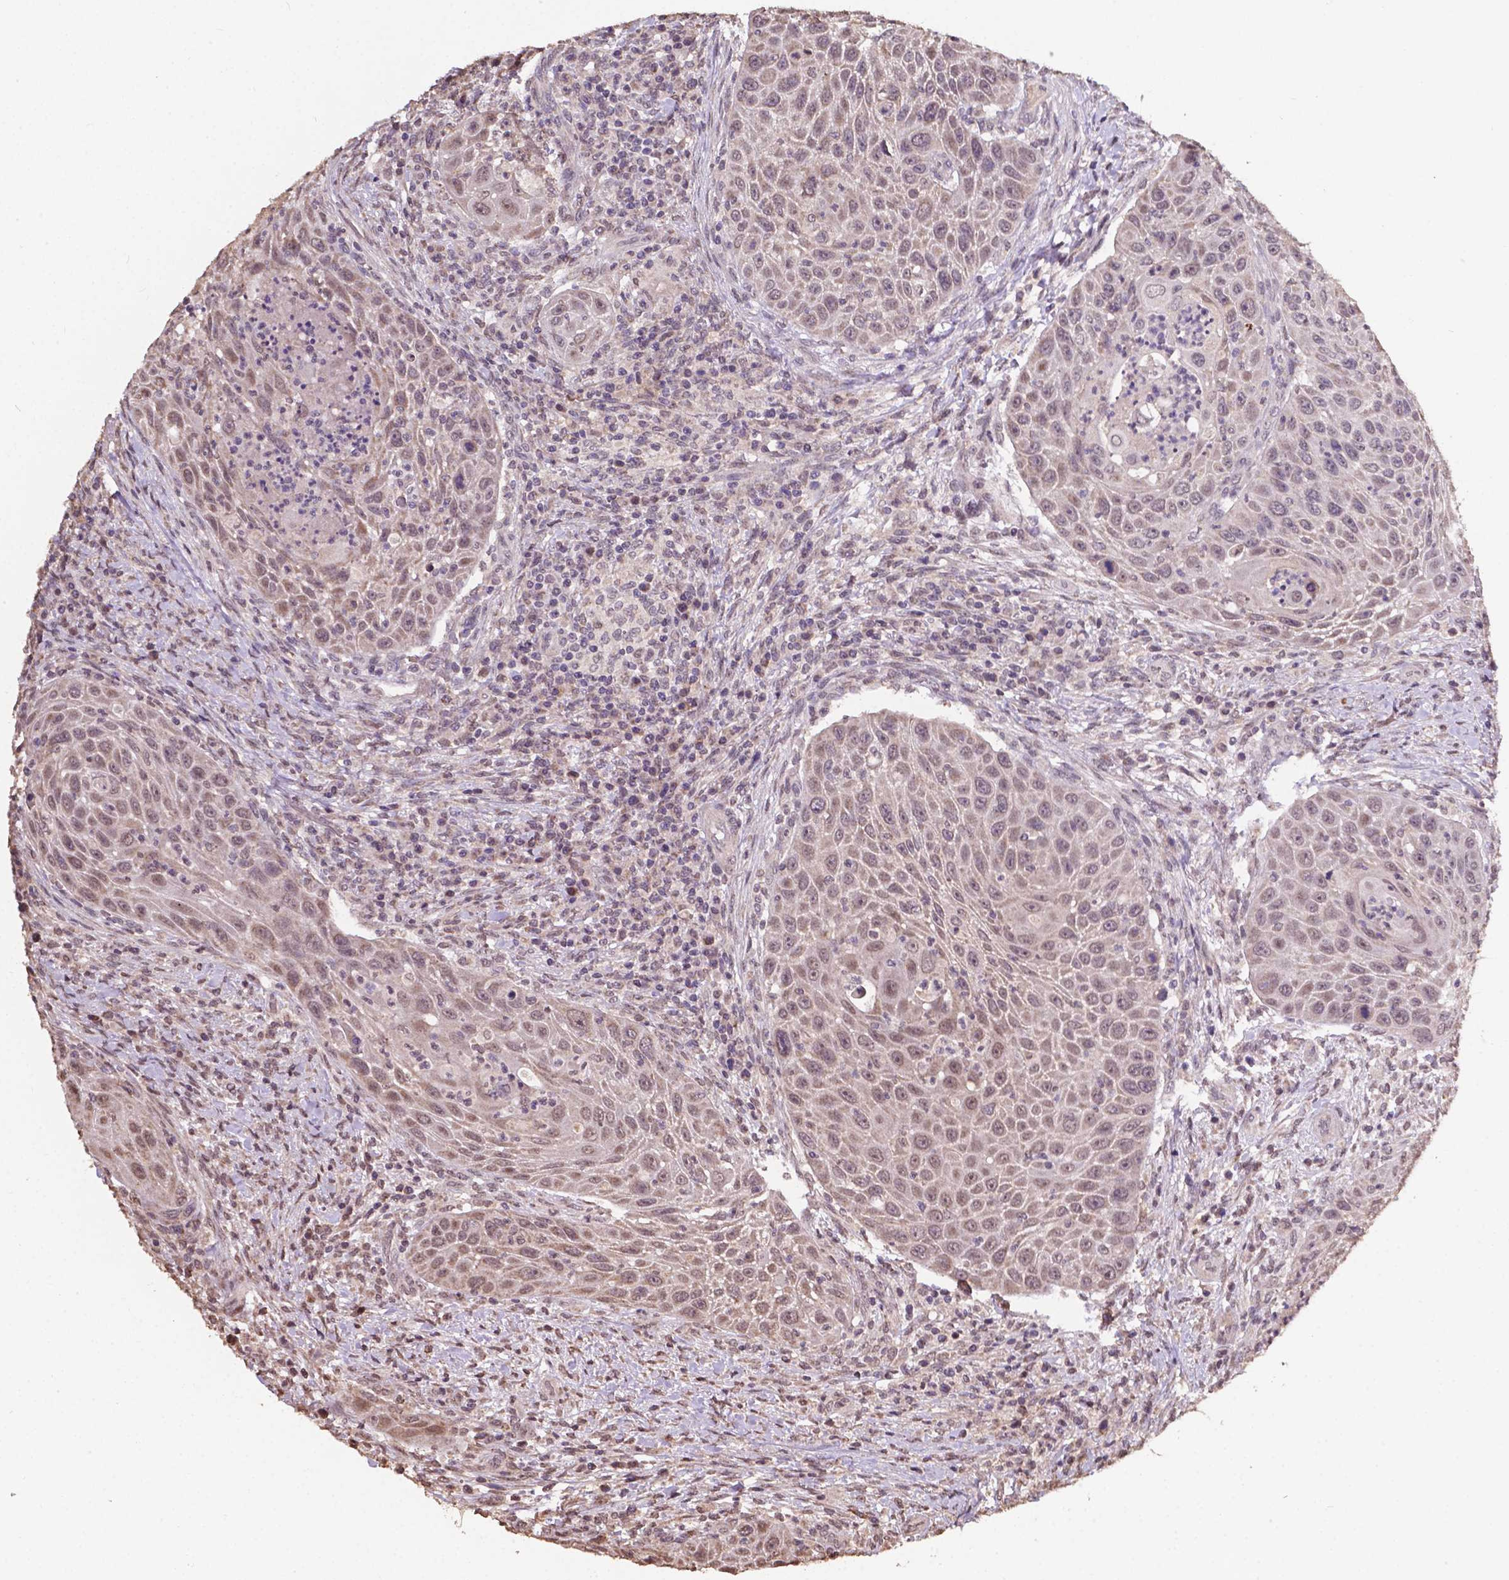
{"staining": {"intensity": "weak", "quantity": "25%-75%", "location": "cytoplasmic/membranous,nuclear"}, "tissue": "head and neck cancer", "cell_type": "Tumor cells", "image_type": "cancer", "snomed": [{"axis": "morphology", "description": "Squamous cell carcinoma, NOS"}, {"axis": "topography", "description": "Head-Neck"}], "caption": "High-magnification brightfield microscopy of head and neck squamous cell carcinoma stained with DAB (brown) and counterstained with hematoxylin (blue). tumor cells exhibit weak cytoplasmic/membranous and nuclear expression is appreciated in about25%-75% of cells. (brown staining indicates protein expression, while blue staining denotes nuclei).", "gene": "GLRA2", "patient": {"sex": "male", "age": 69}}